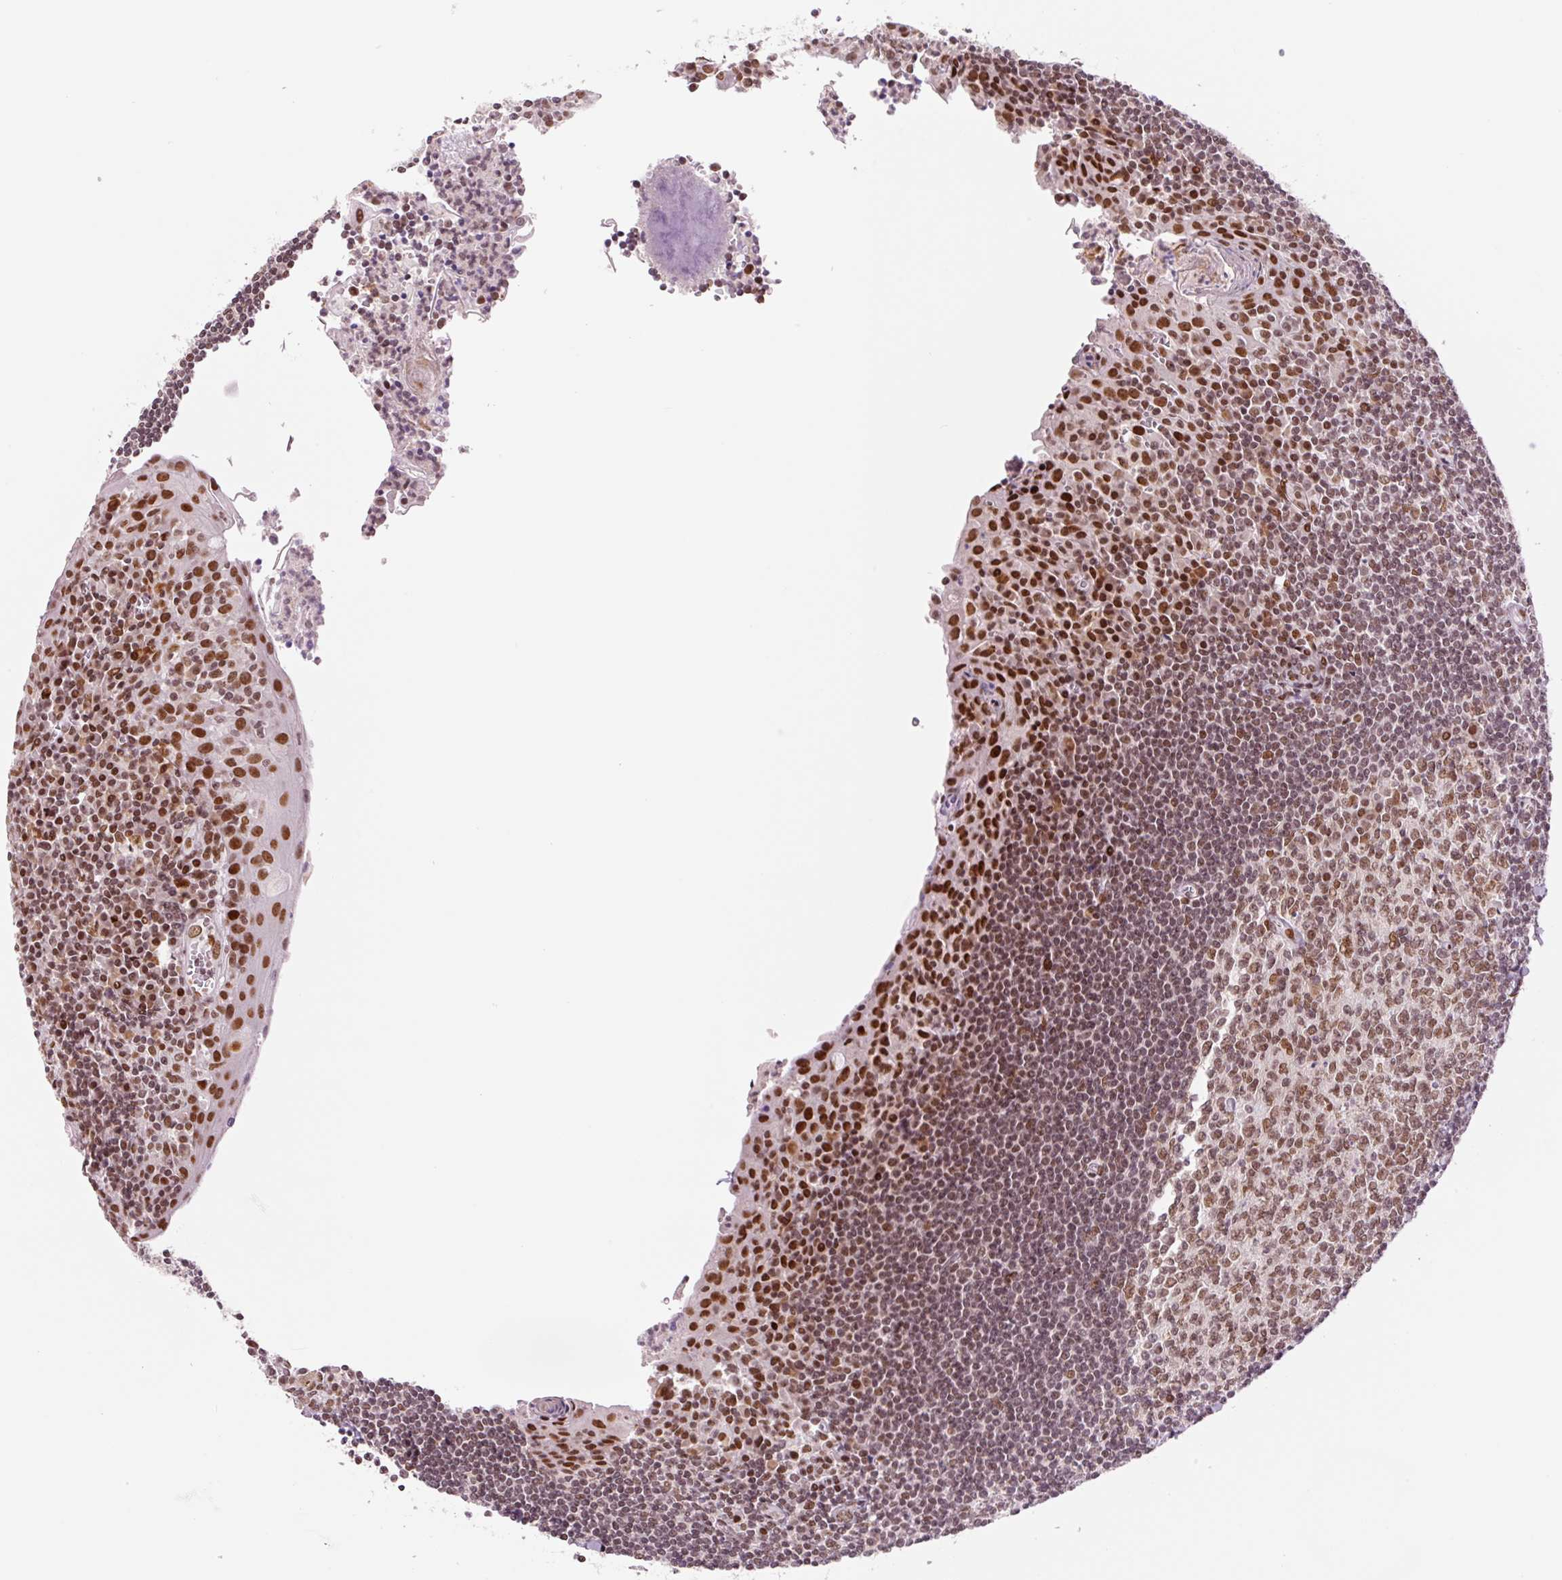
{"staining": {"intensity": "moderate", "quantity": ">75%", "location": "nuclear"}, "tissue": "tonsil", "cell_type": "Germinal center cells", "image_type": "normal", "snomed": [{"axis": "morphology", "description": "Normal tissue, NOS"}, {"axis": "topography", "description": "Tonsil"}], "caption": "Brown immunohistochemical staining in benign human tonsil demonstrates moderate nuclear expression in approximately >75% of germinal center cells.", "gene": "CCNL2", "patient": {"sex": "male", "age": 27}}